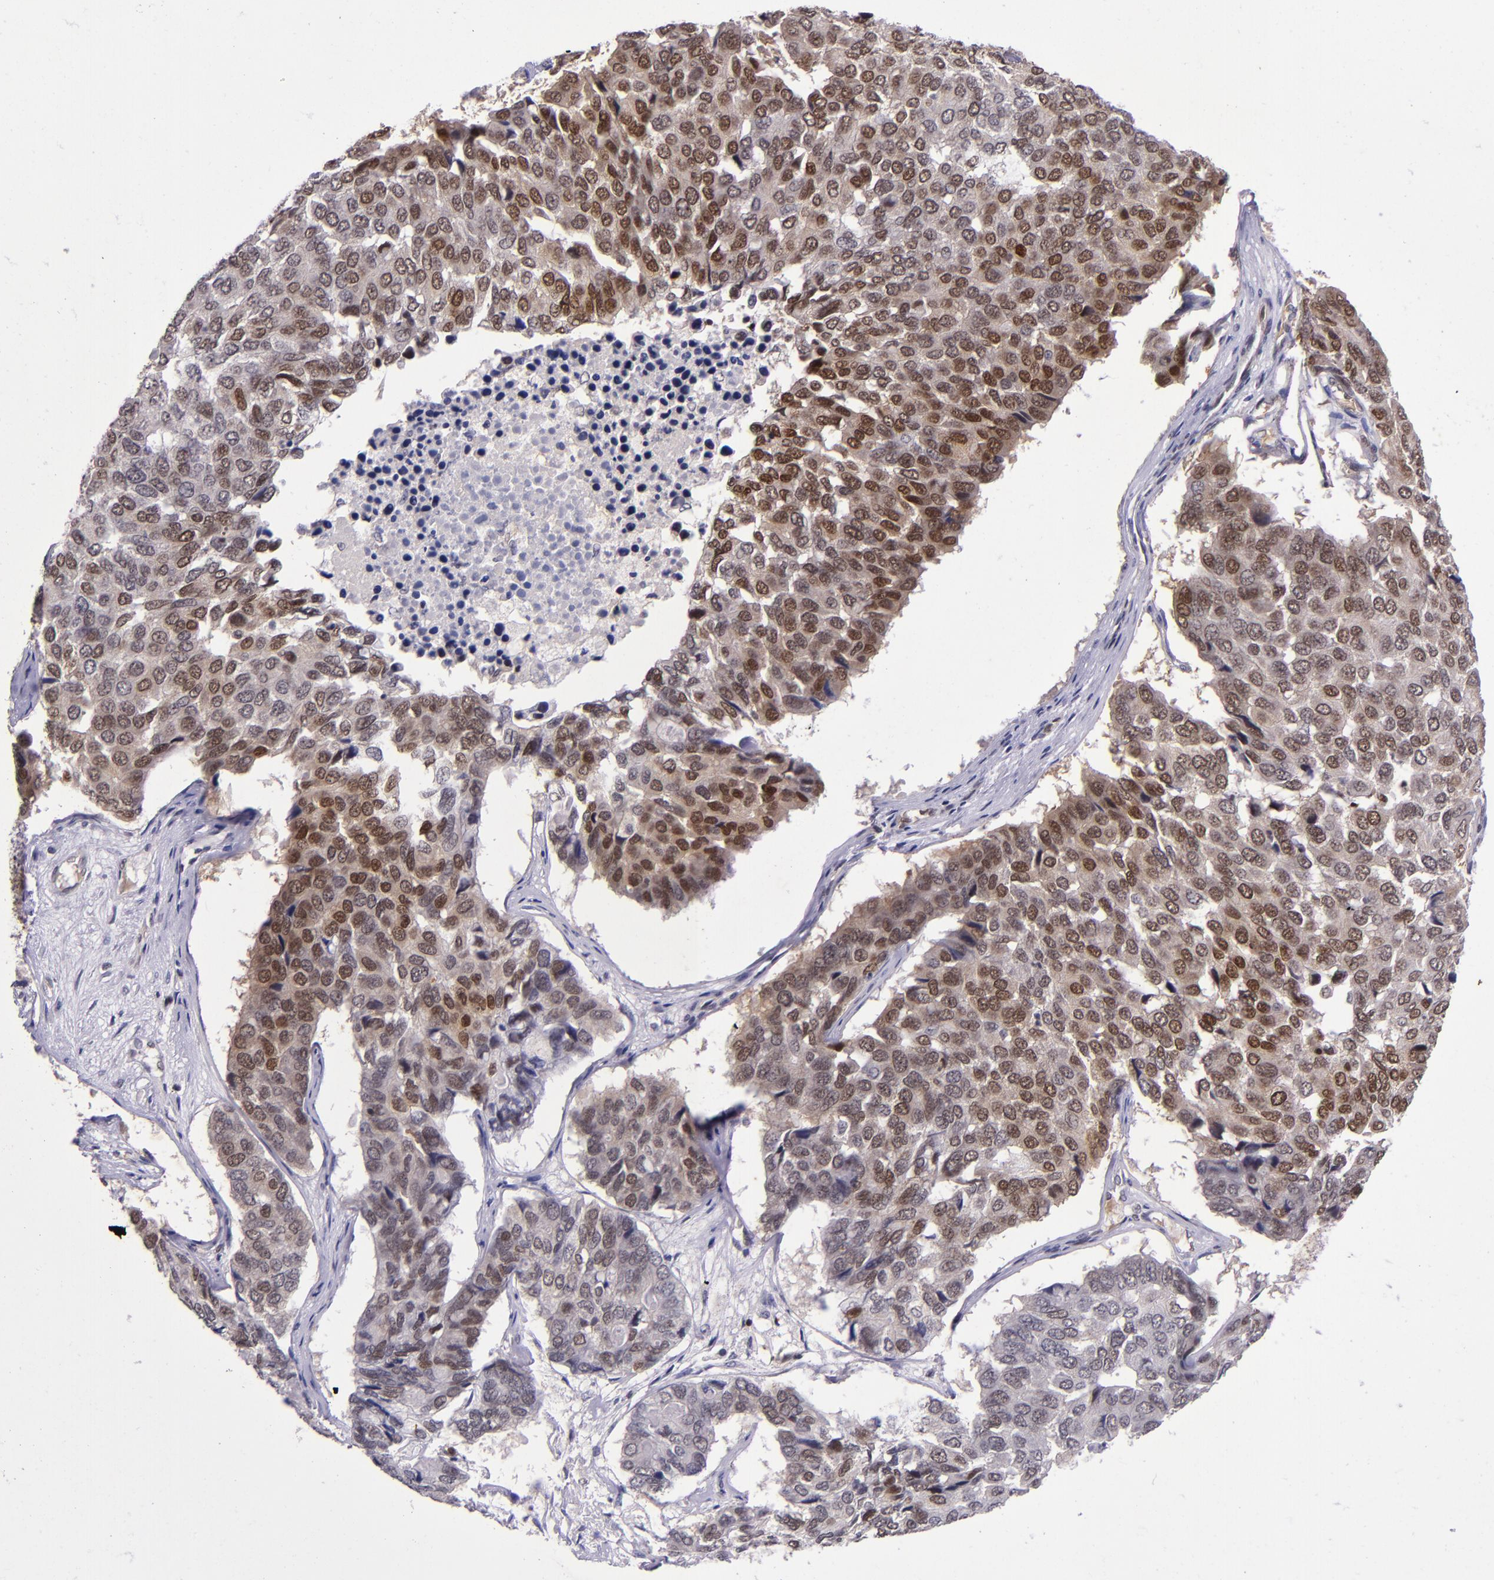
{"staining": {"intensity": "strong", "quantity": ">75%", "location": "cytoplasmic/membranous,nuclear"}, "tissue": "pancreatic cancer", "cell_type": "Tumor cells", "image_type": "cancer", "snomed": [{"axis": "morphology", "description": "Adenocarcinoma, NOS"}, {"axis": "topography", "description": "Pancreas"}], "caption": "An IHC photomicrograph of tumor tissue is shown. Protein staining in brown labels strong cytoplasmic/membranous and nuclear positivity in adenocarcinoma (pancreatic) within tumor cells.", "gene": "MGMT", "patient": {"sex": "male", "age": 50}}